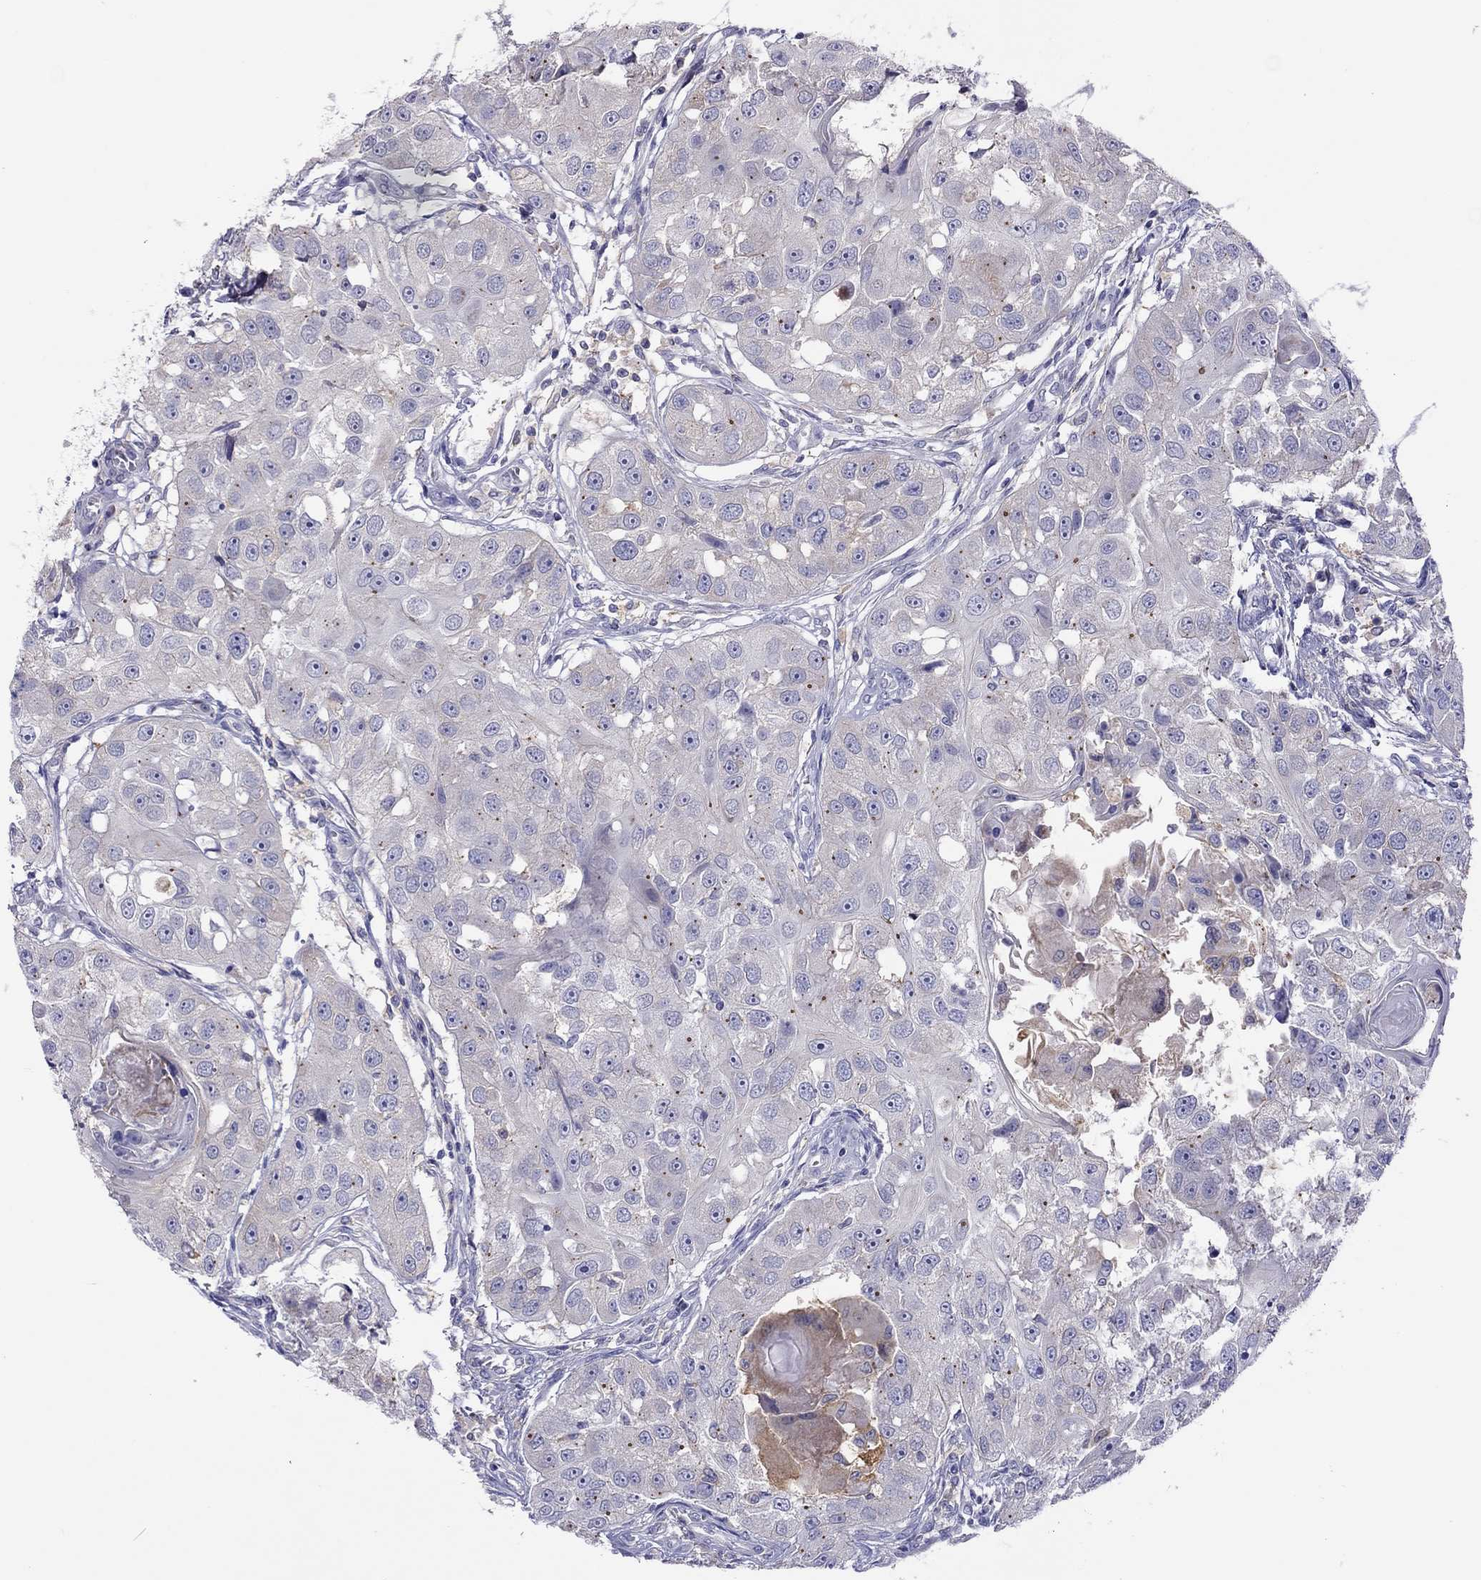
{"staining": {"intensity": "negative", "quantity": "none", "location": "none"}, "tissue": "head and neck cancer", "cell_type": "Tumor cells", "image_type": "cancer", "snomed": [{"axis": "morphology", "description": "Squamous cell carcinoma, NOS"}, {"axis": "topography", "description": "Head-Neck"}], "caption": "The histopathology image reveals no significant positivity in tumor cells of head and neck cancer.", "gene": "ALOX15B", "patient": {"sex": "male", "age": 51}}